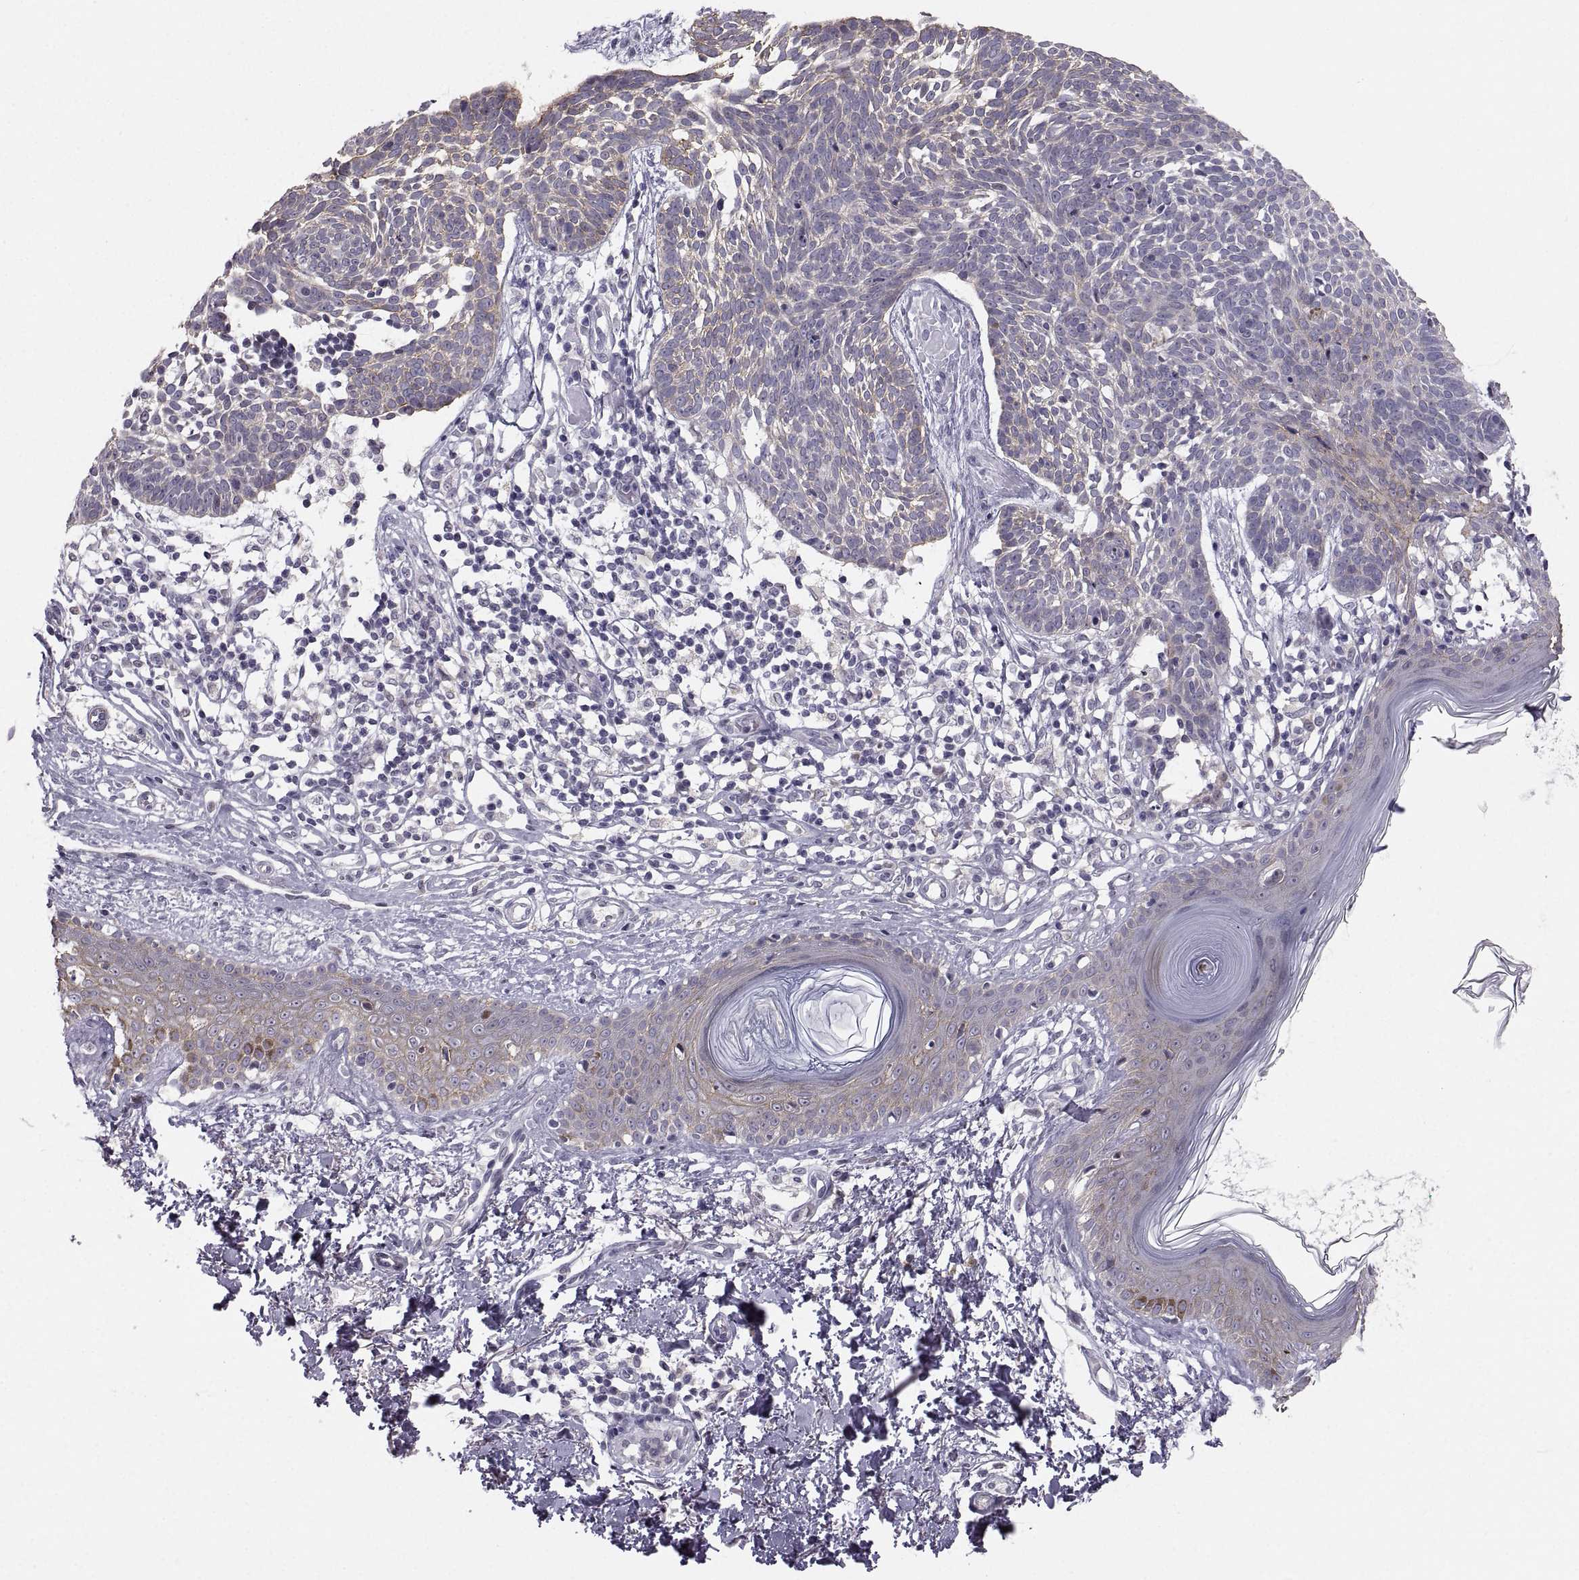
{"staining": {"intensity": "weak", "quantity": "25%-75%", "location": "cytoplasmic/membranous"}, "tissue": "skin cancer", "cell_type": "Tumor cells", "image_type": "cancer", "snomed": [{"axis": "morphology", "description": "Basal cell carcinoma"}, {"axis": "topography", "description": "Skin"}], "caption": "An IHC image of neoplastic tissue is shown. Protein staining in brown labels weak cytoplasmic/membranous positivity in basal cell carcinoma (skin) within tumor cells. (IHC, brightfield microscopy, high magnification).", "gene": "ZNF185", "patient": {"sex": "male", "age": 85}}